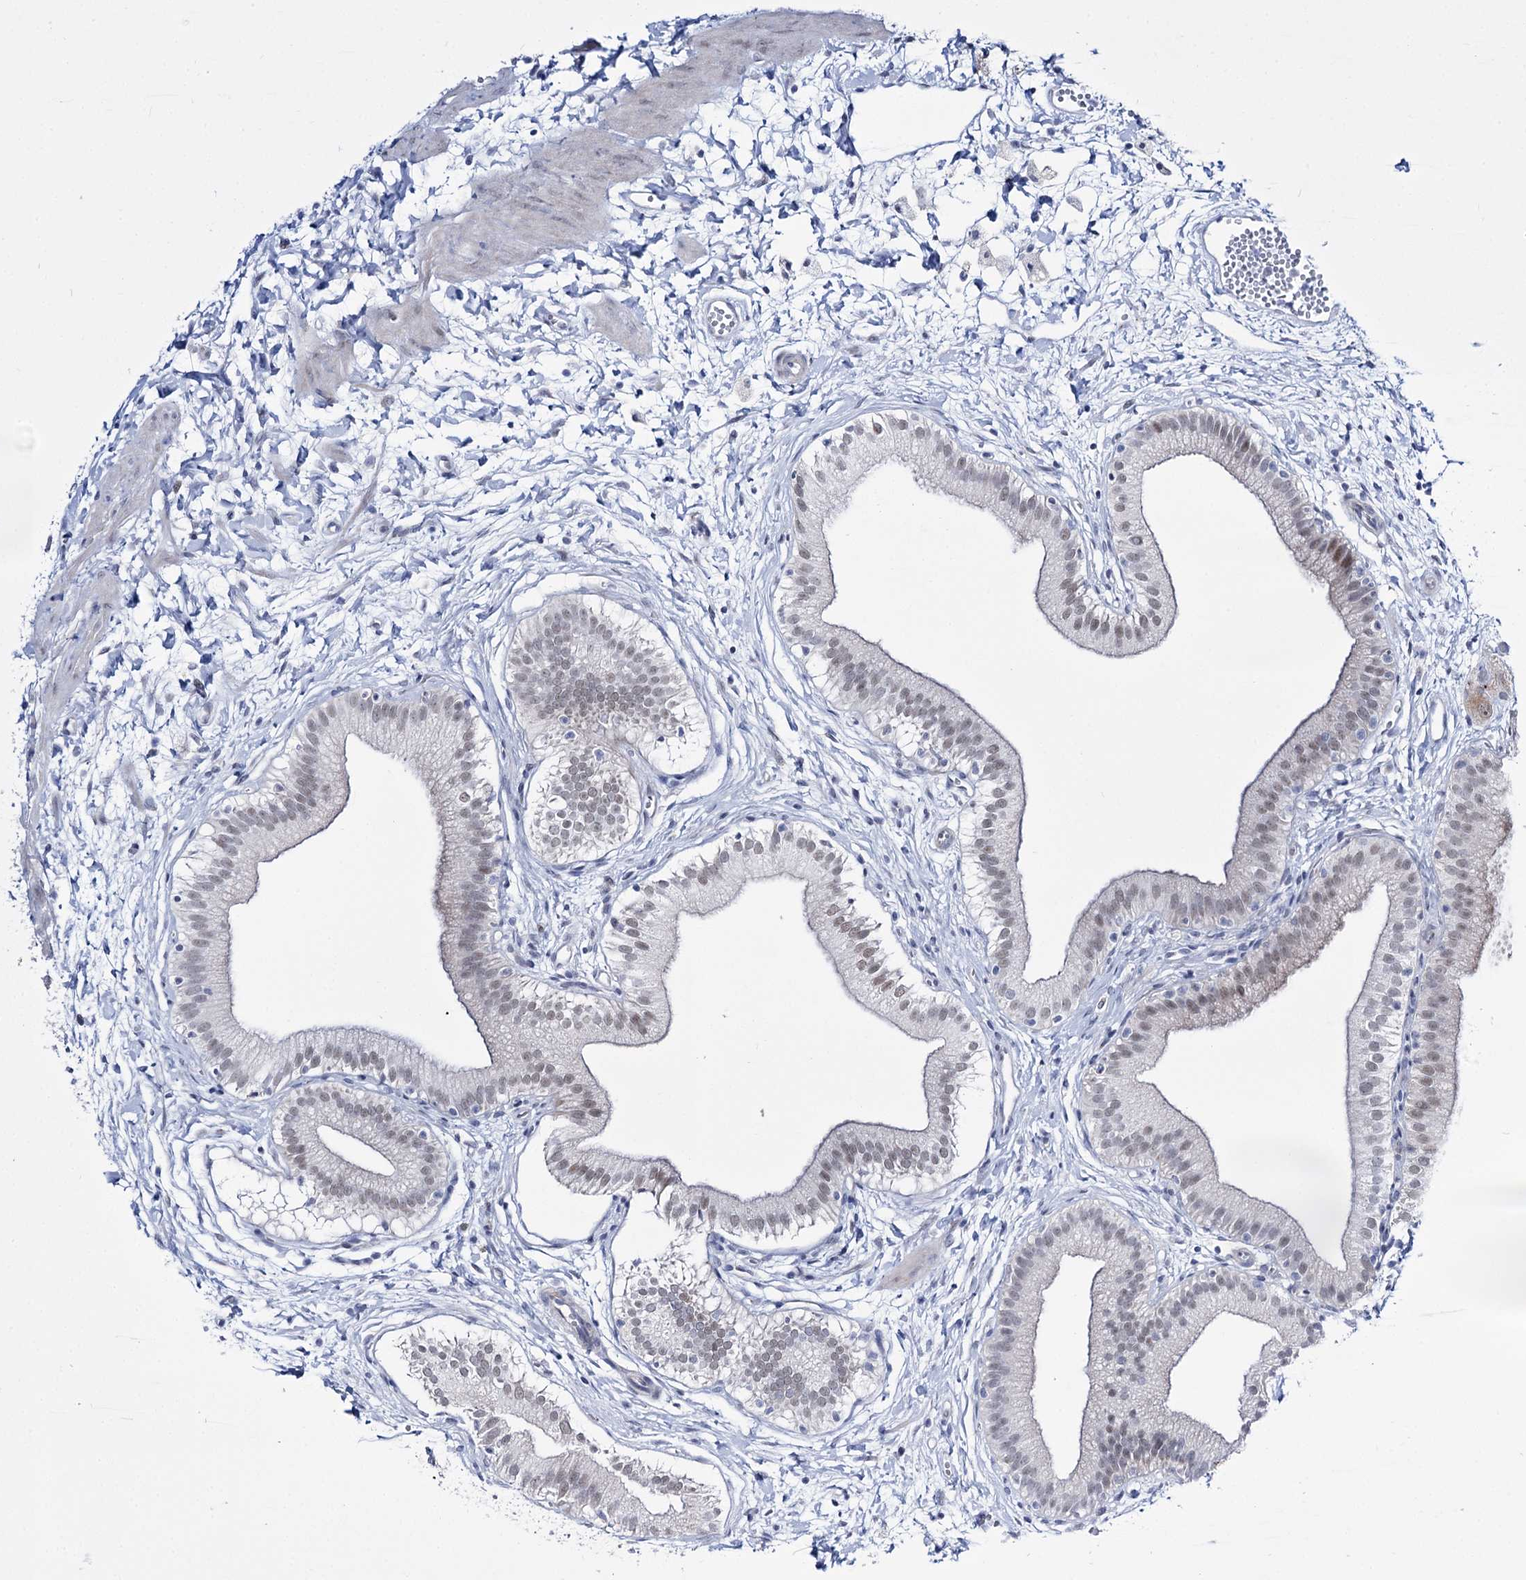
{"staining": {"intensity": "moderate", "quantity": "25%-75%", "location": "nuclear"}, "tissue": "gallbladder", "cell_type": "Glandular cells", "image_type": "normal", "snomed": [{"axis": "morphology", "description": "Normal tissue, NOS"}, {"axis": "topography", "description": "Gallbladder"}], "caption": "Moderate nuclear expression is identified in approximately 25%-75% of glandular cells in unremarkable gallbladder. (Stains: DAB in brown, nuclei in blue, Microscopy: brightfield microscopy at high magnification).", "gene": "RBM15B", "patient": {"sex": "male", "age": 55}}